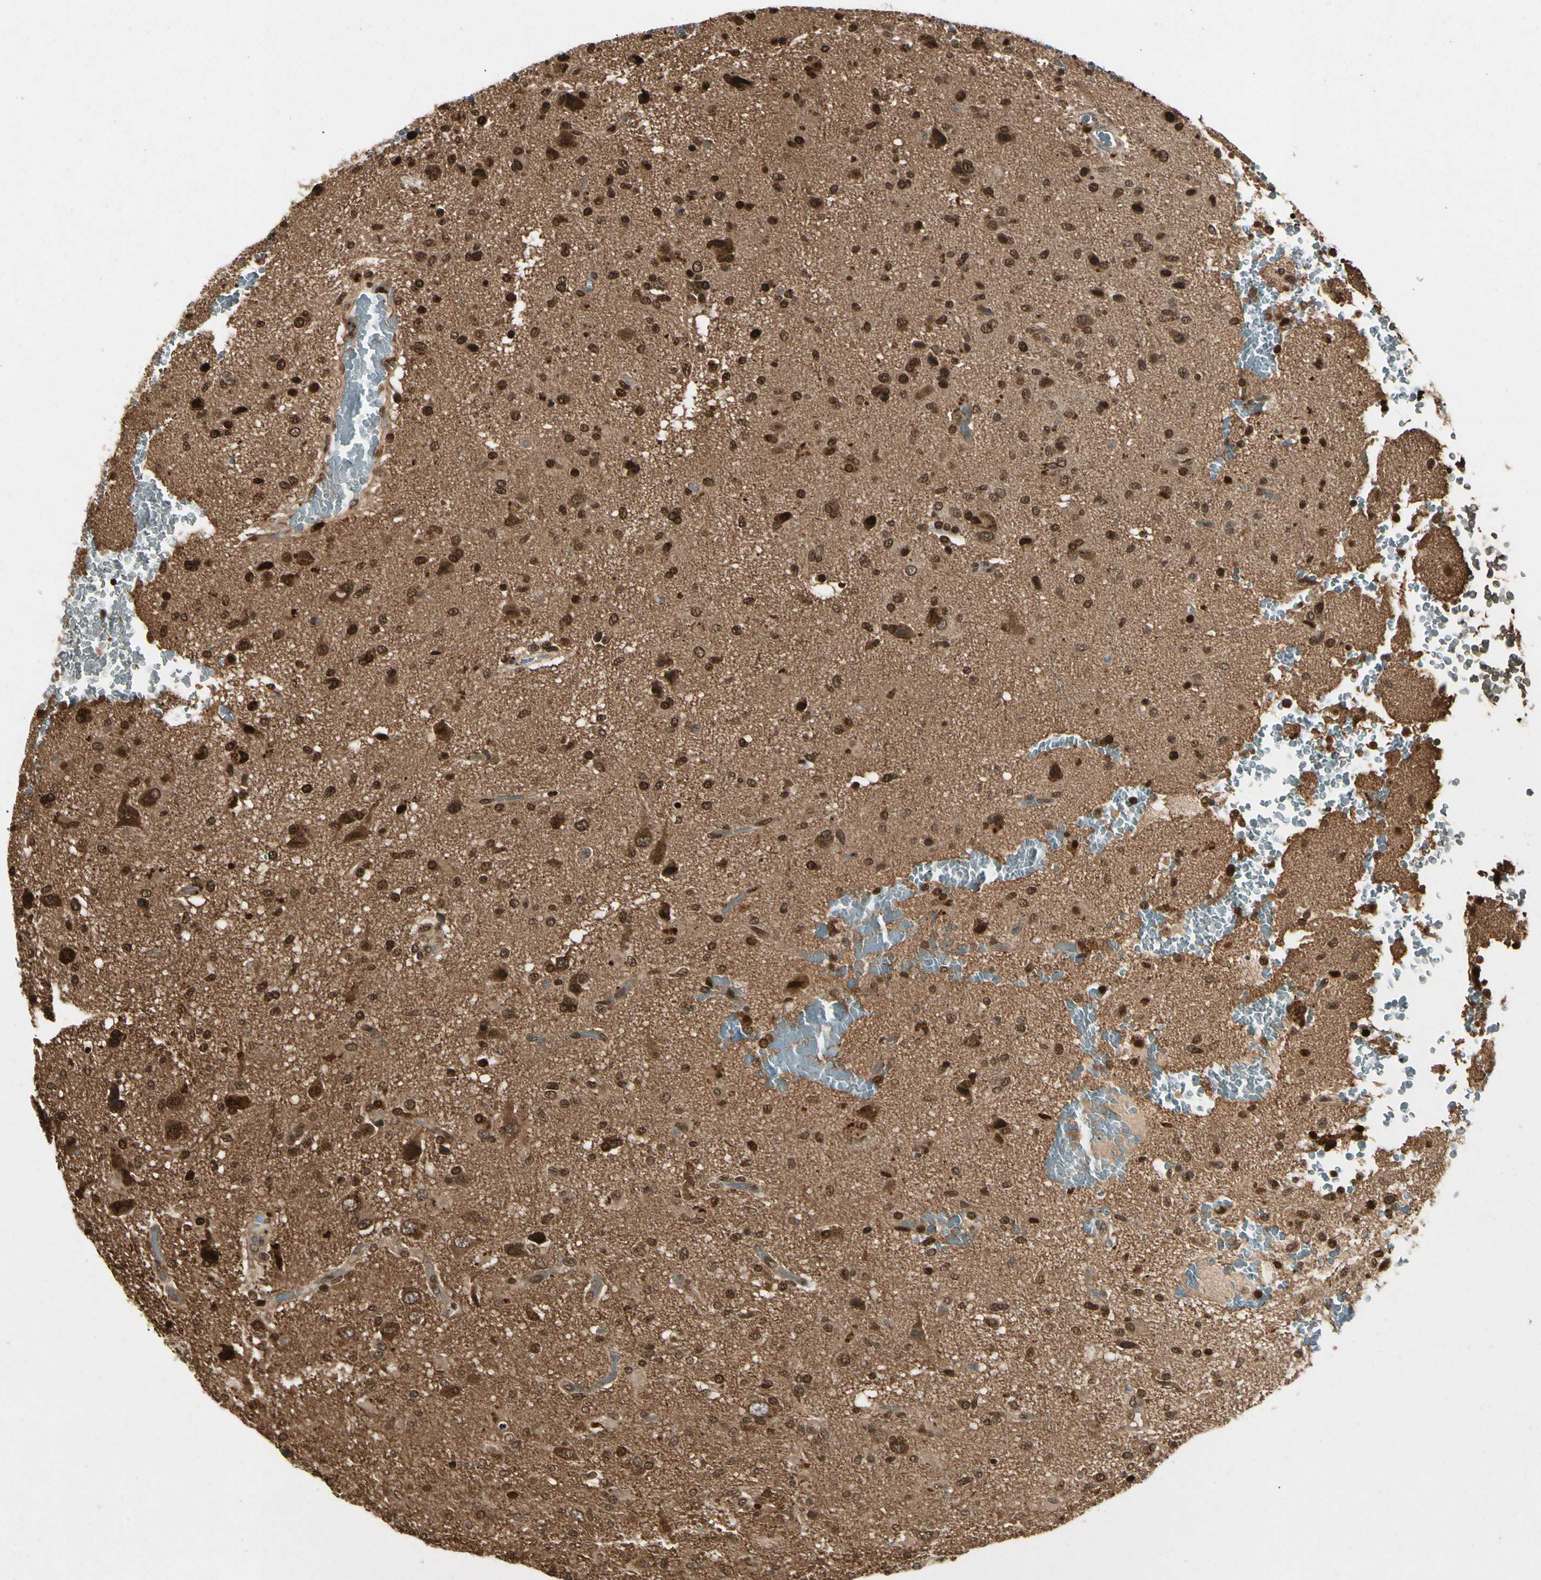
{"staining": {"intensity": "strong", "quantity": ">75%", "location": "nuclear"}, "tissue": "glioma", "cell_type": "Tumor cells", "image_type": "cancer", "snomed": [{"axis": "morphology", "description": "Glioma, malignant, High grade"}, {"axis": "topography", "description": "Brain"}], "caption": "Immunohistochemical staining of malignant high-grade glioma reveals high levels of strong nuclear expression in about >75% of tumor cells. The staining is performed using DAB (3,3'-diaminobenzidine) brown chromogen to label protein expression. The nuclei are counter-stained blue using hematoxylin.", "gene": "YWHAQ", "patient": {"sex": "male", "age": 71}}